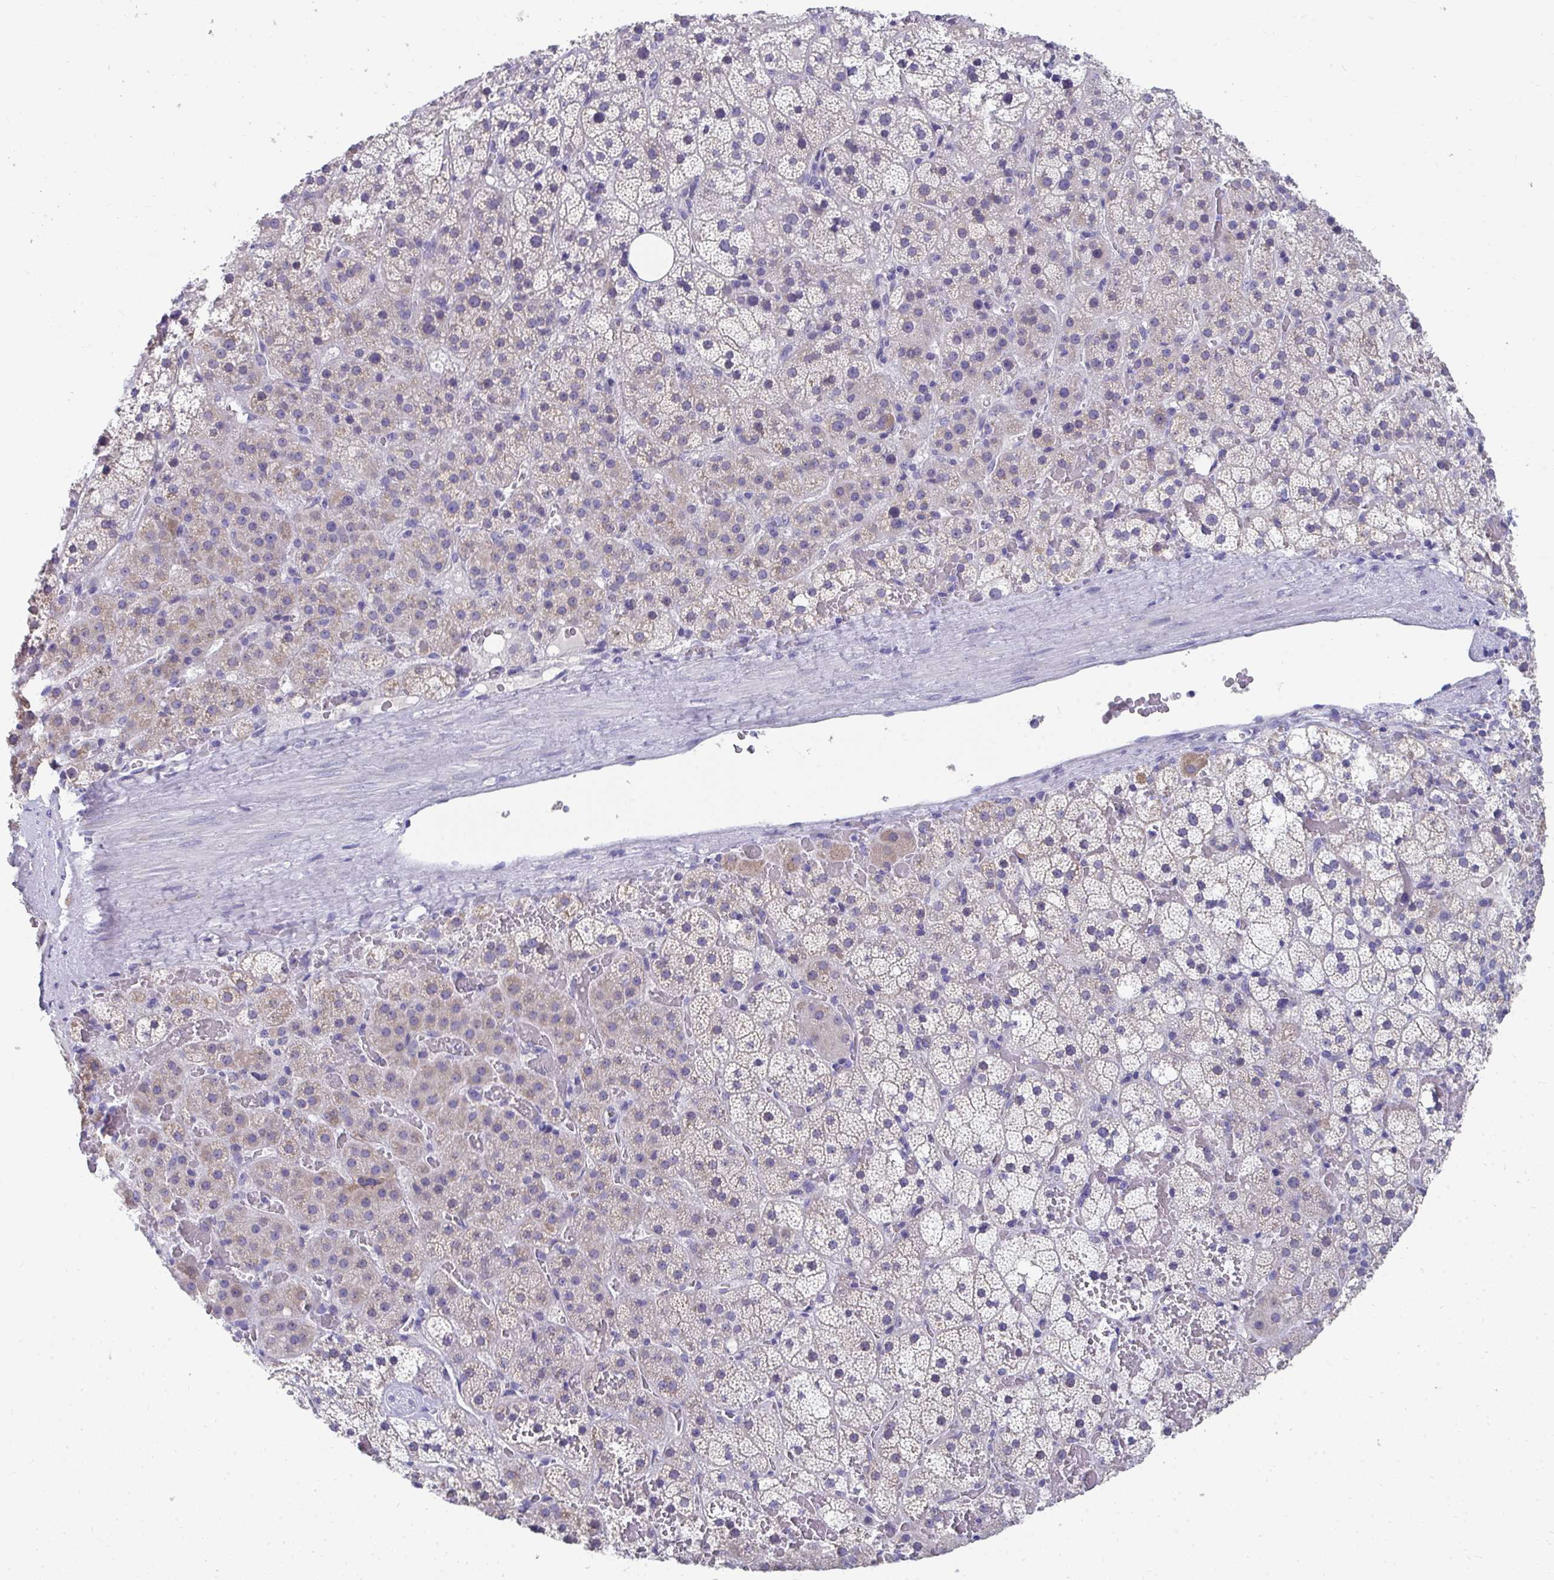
{"staining": {"intensity": "weak", "quantity": "<25%", "location": "cytoplasmic/membranous"}, "tissue": "adrenal gland", "cell_type": "Glandular cells", "image_type": "normal", "snomed": [{"axis": "morphology", "description": "Normal tissue, NOS"}, {"axis": "topography", "description": "Adrenal gland"}], "caption": "DAB immunohistochemical staining of normal adrenal gland exhibits no significant staining in glandular cells.", "gene": "TMPRSS2", "patient": {"sex": "male", "age": 53}}